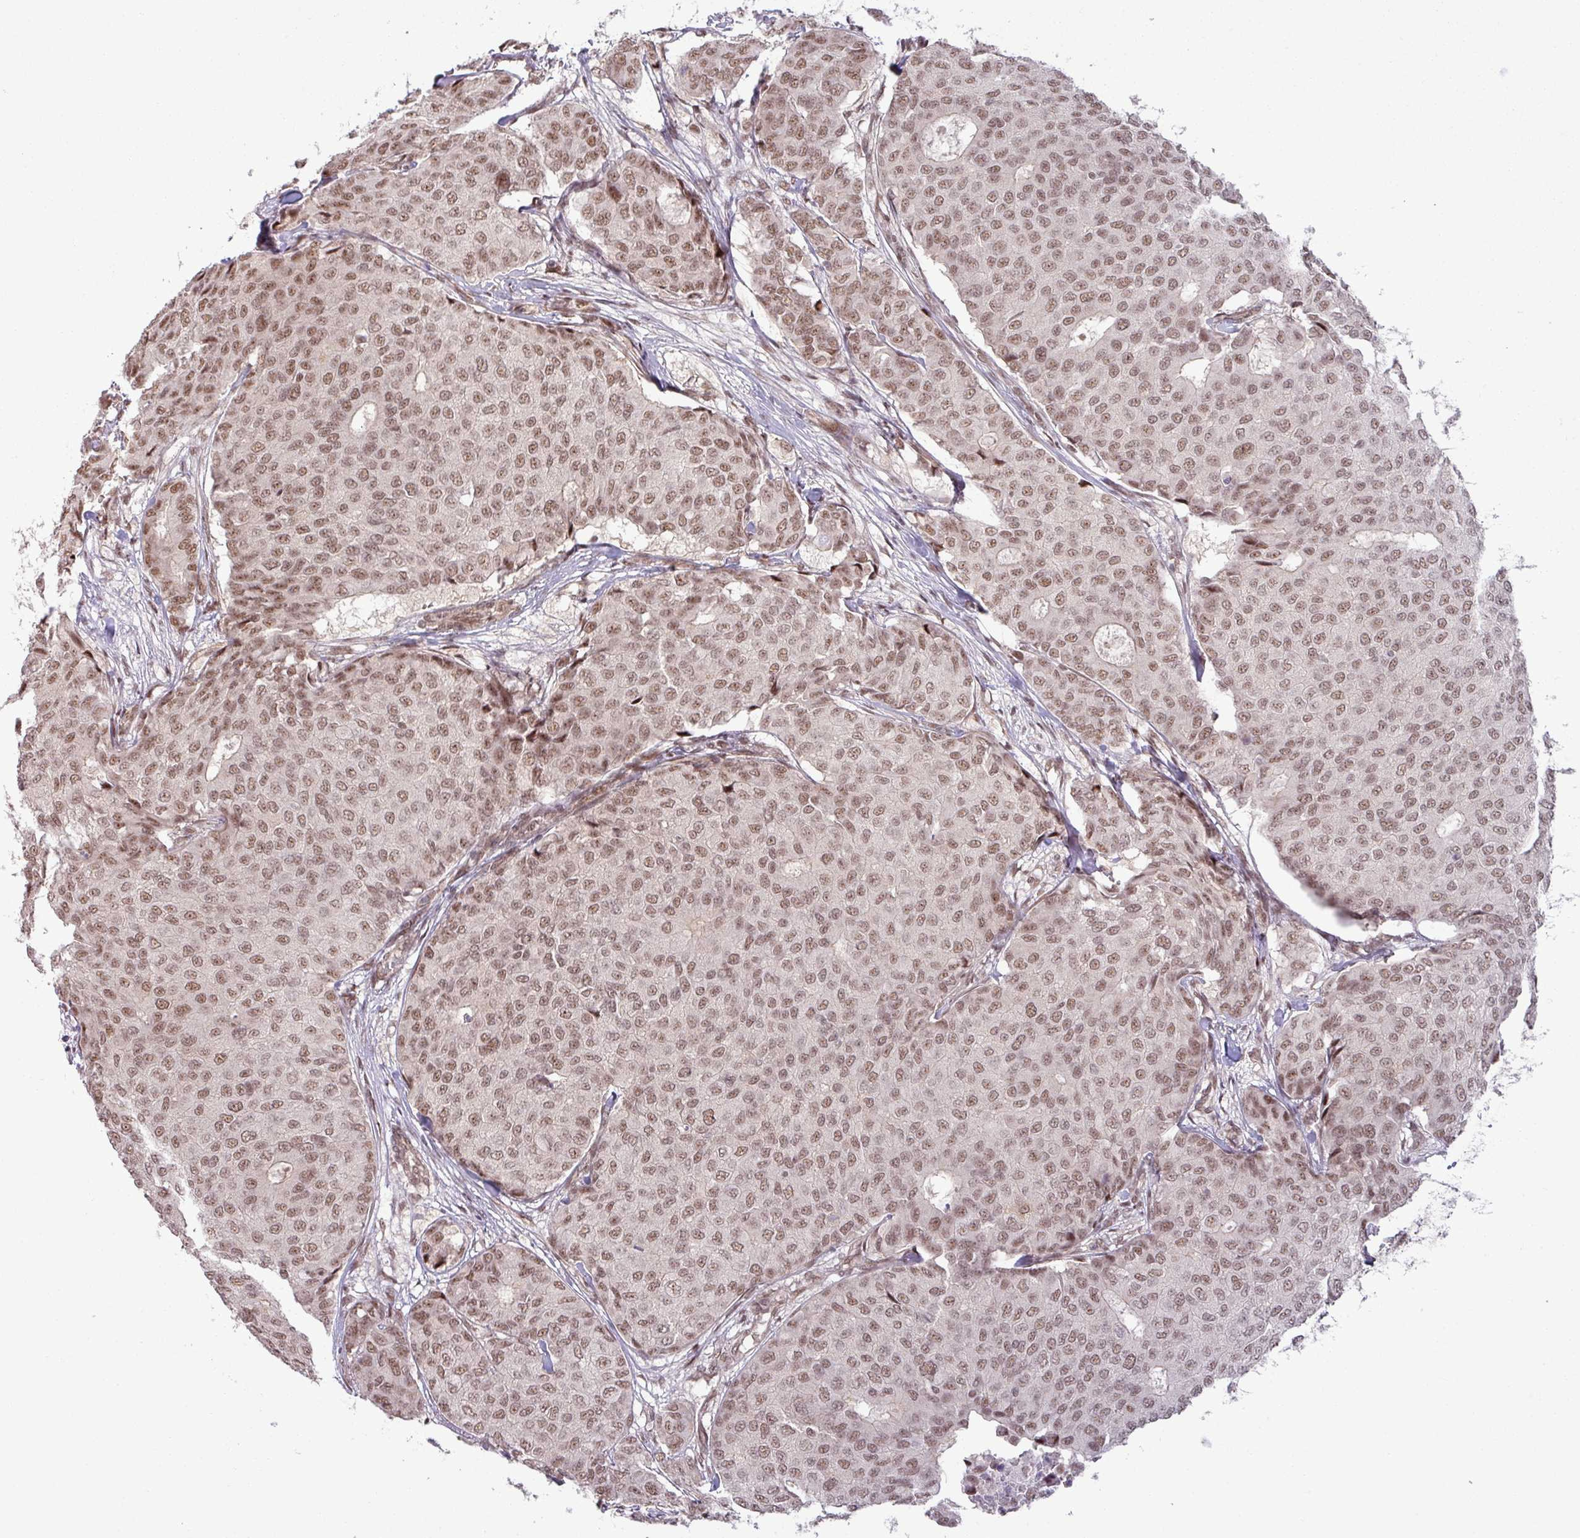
{"staining": {"intensity": "moderate", "quantity": ">75%", "location": "nuclear"}, "tissue": "breast cancer", "cell_type": "Tumor cells", "image_type": "cancer", "snomed": [{"axis": "morphology", "description": "Duct carcinoma"}, {"axis": "topography", "description": "Breast"}], "caption": "The immunohistochemical stain shows moderate nuclear expression in tumor cells of intraductal carcinoma (breast) tissue.", "gene": "PTPN20", "patient": {"sex": "female", "age": 75}}